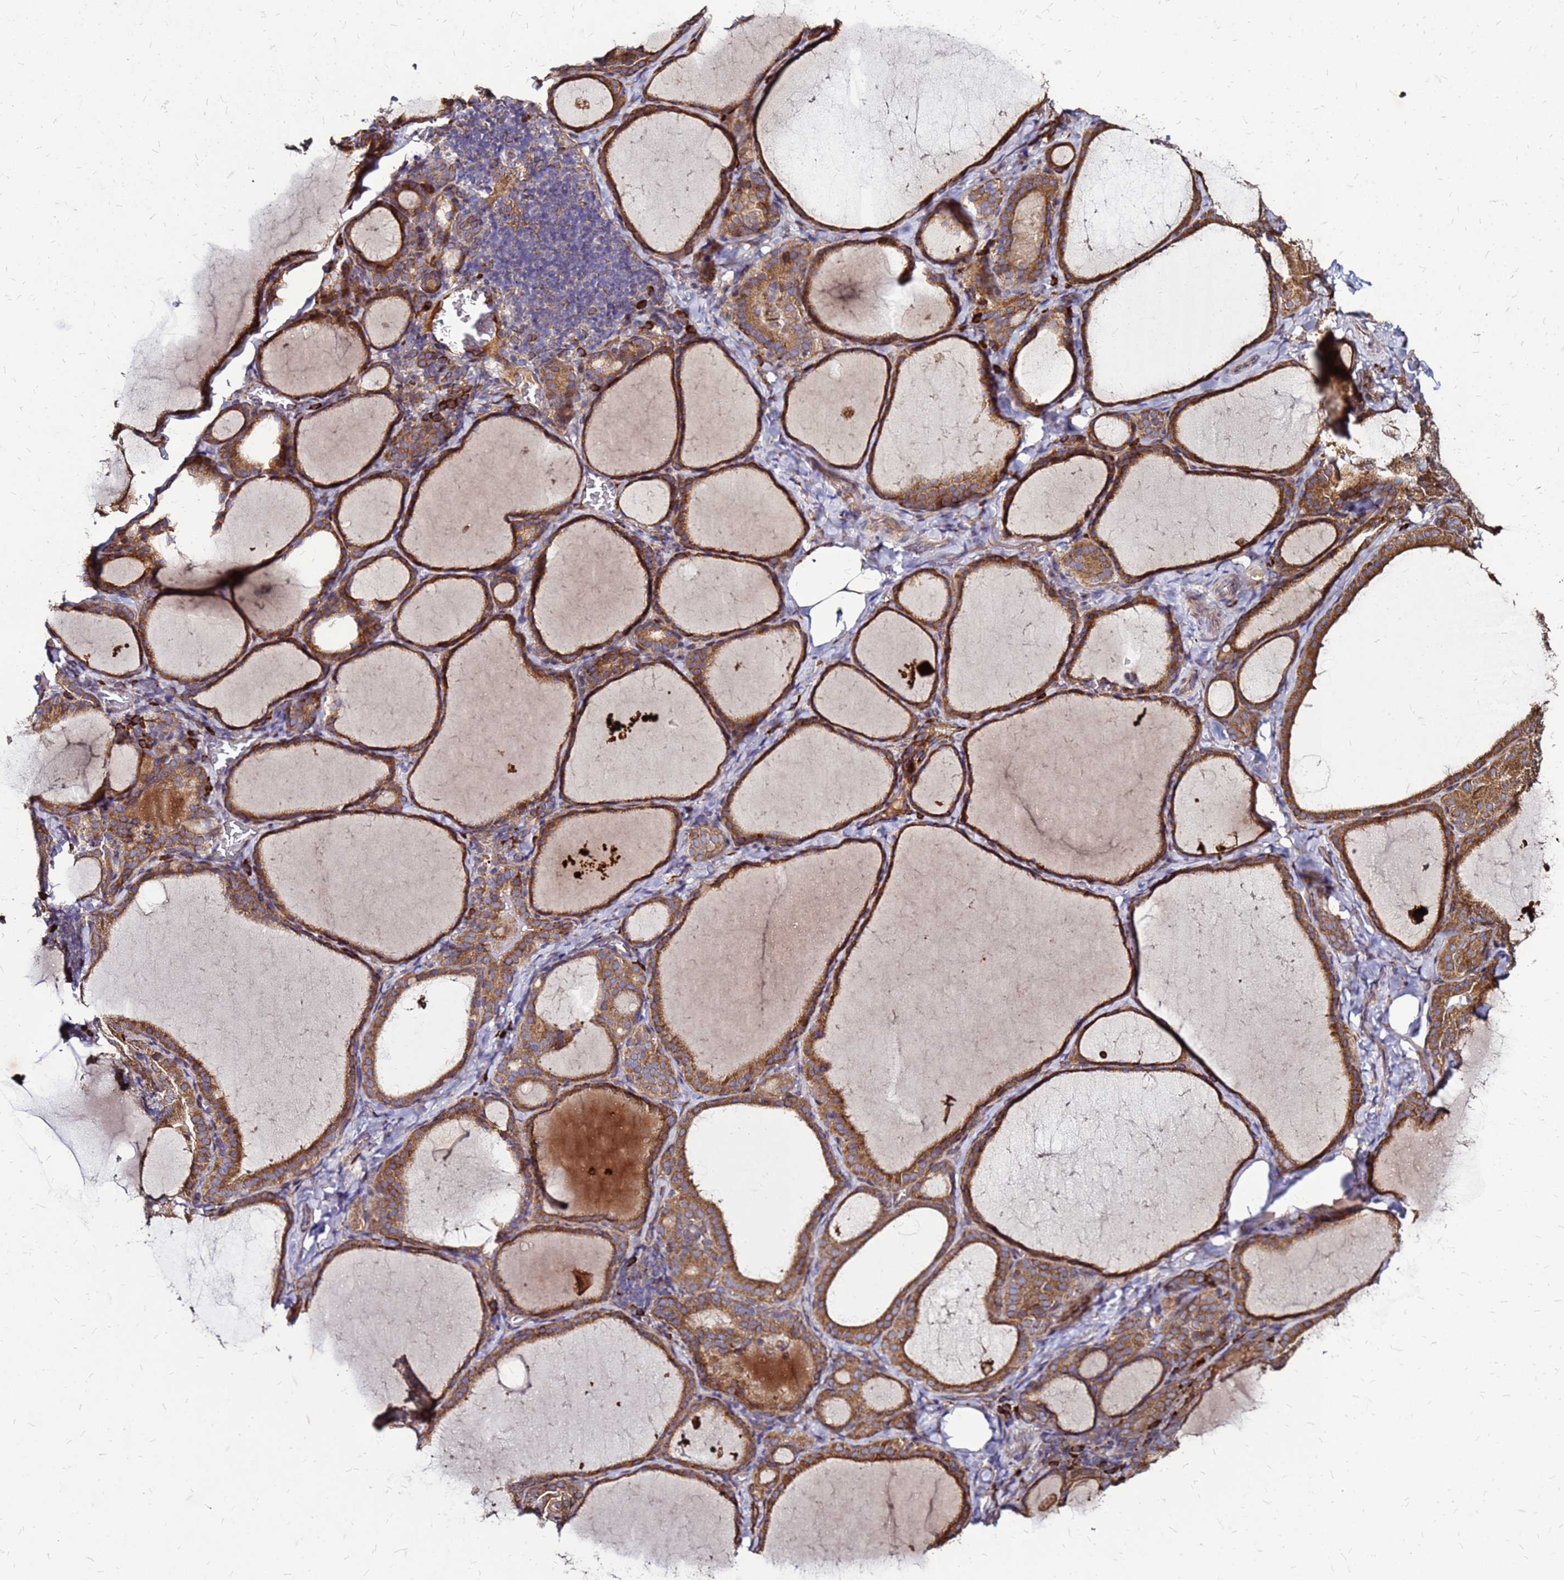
{"staining": {"intensity": "moderate", "quantity": ">75%", "location": "cytoplasmic/membranous"}, "tissue": "thyroid gland", "cell_type": "Glandular cells", "image_type": "normal", "snomed": [{"axis": "morphology", "description": "Normal tissue, NOS"}, {"axis": "topography", "description": "Thyroid gland"}], "caption": "Immunohistochemistry (IHC) of unremarkable thyroid gland demonstrates medium levels of moderate cytoplasmic/membranous expression in about >75% of glandular cells. The protein of interest is stained brown, and the nuclei are stained in blue (DAB IHC with brightfield microscopy, high magnification).", "gene": "VMO1", "patient": {"sex": "female", "age": 39}}